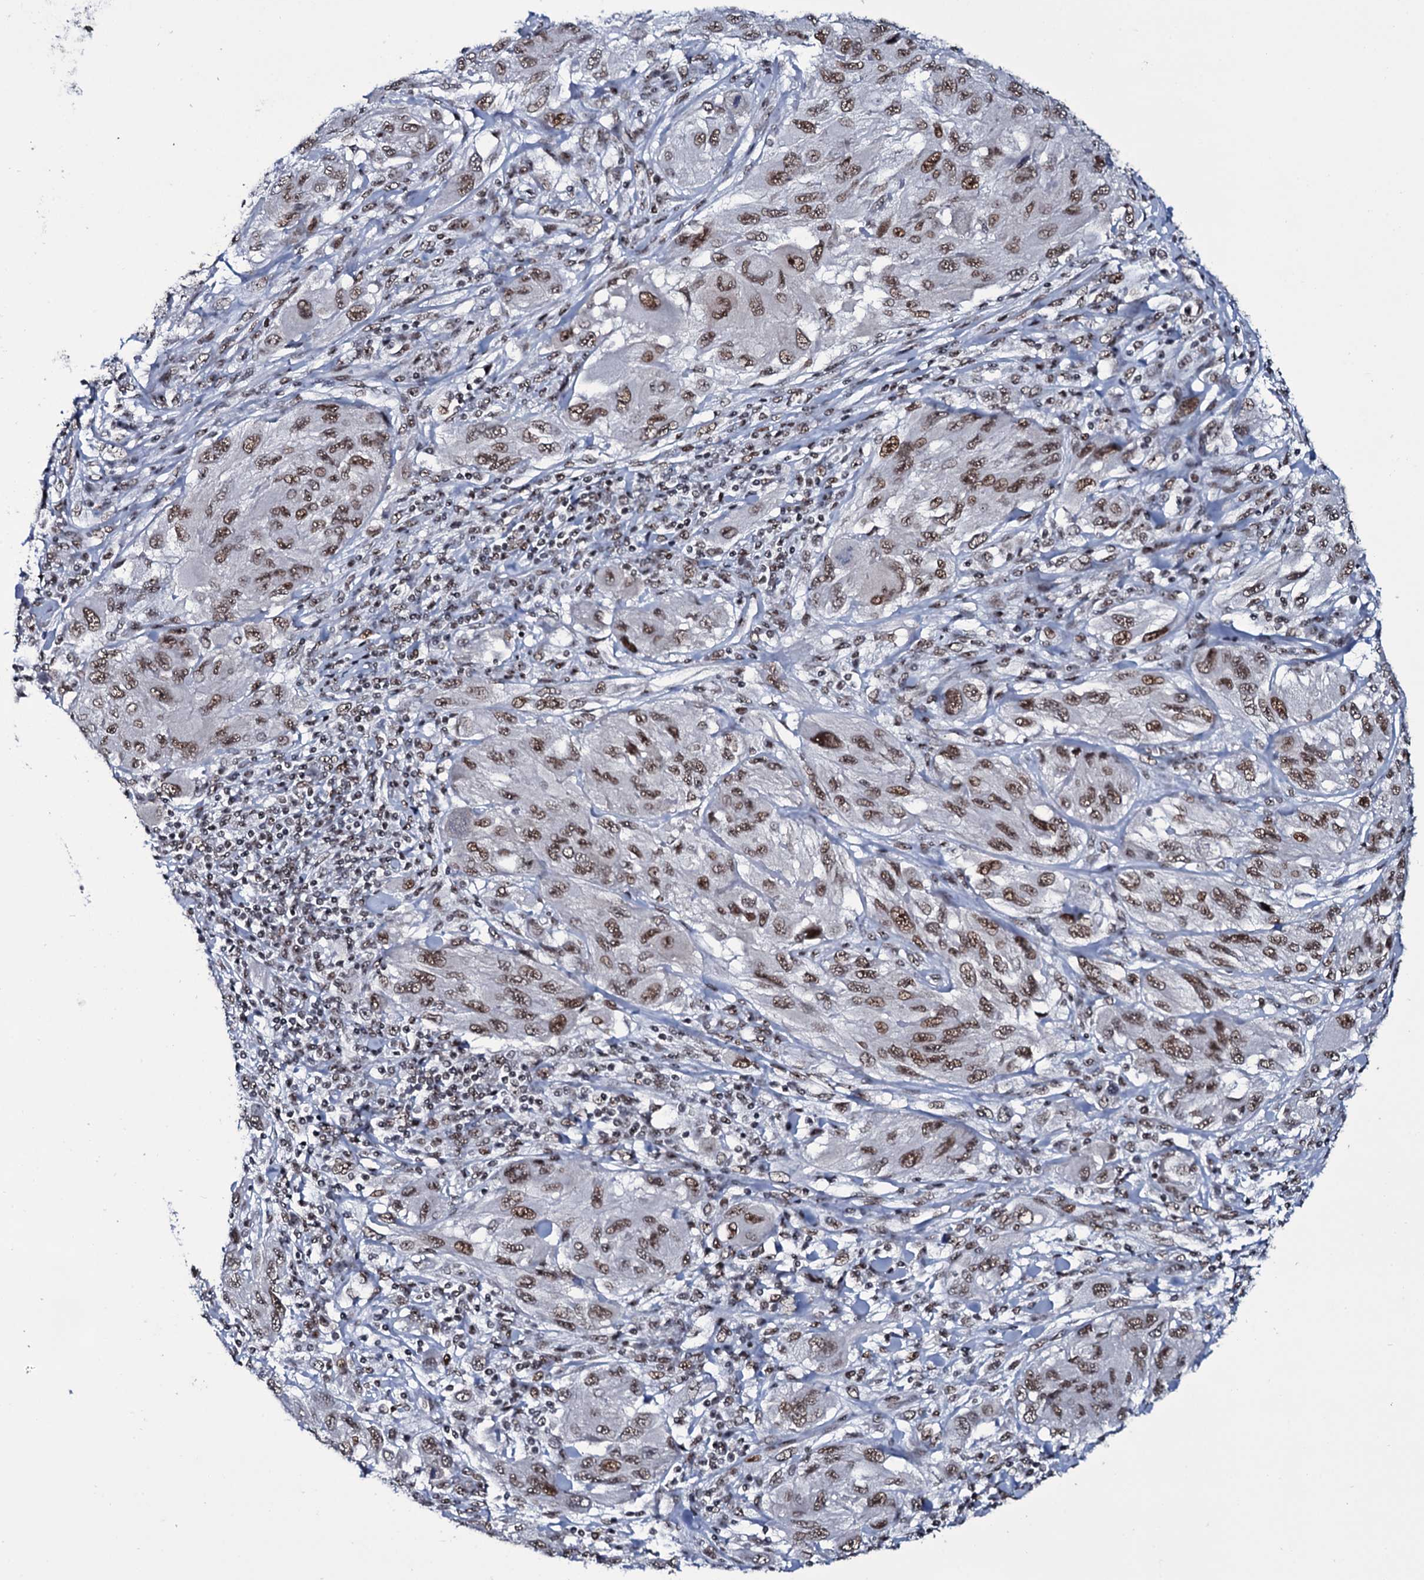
{"staining": {"intensity": "moderate", "quantity": ">75%", "location": "nuclear"}, "tissue": "melanoma", "cell_type": "Tumor cells", "image_type": "cancer", "snomed": [{"axis": "morphology", "description": "Malignant melanoma, NOS"}, {"axis": "topography", "description": "Skin"}], "caption": "Immunohistochemistry (DAB (3,3'-diaminobenzidine)) staining of human malignant melanoma displays moderate nuclear protein staining in about >75% of tumor cells. Using DAB (3,3'-diaminobenzidine) (brown) and hematoxylin (blue) stains, captured at high magnification using brightfield microscopy.", "gene": "ZMIZ2", "patient": {"sex": "female", "age": 91}}